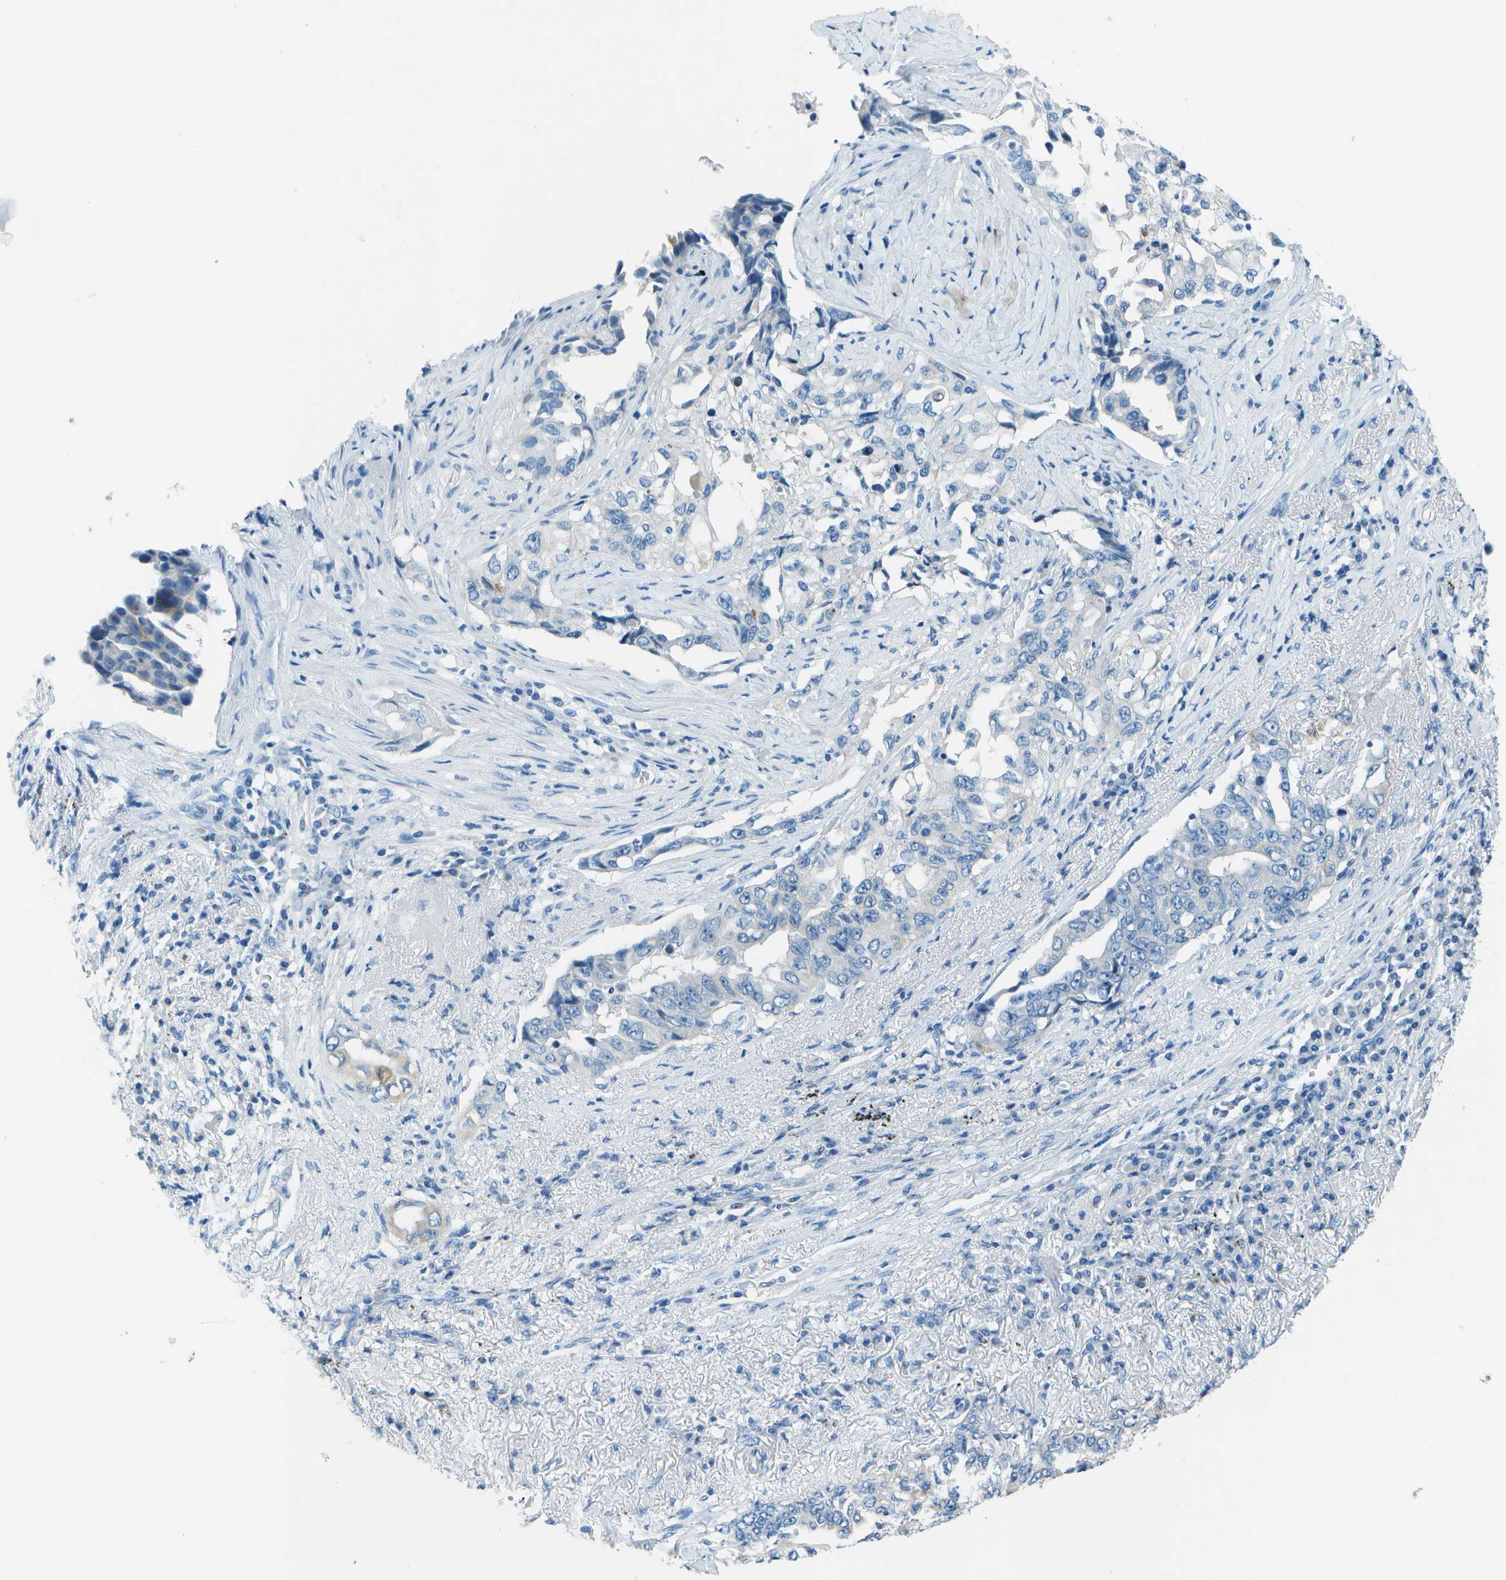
{"staining": {"intensity": "negative", "quantity": "none", "location": "none"}, "tissue": "lung cancer", "cell_type": "Tumor cells", "image_type": "cancer", "snomed": [{"axis": "morphology", "description": "Adenocarcinoma, NOS"}, {"axis": "topography", "description": "Lung"}], "caption": "Immunohistochemical staining of lung cancer (adenocarcinoma) demonstrates no significant expression in tumor cells.", "gene": "SLC16A10", "patient": {"sex": "female", "age": 51}}